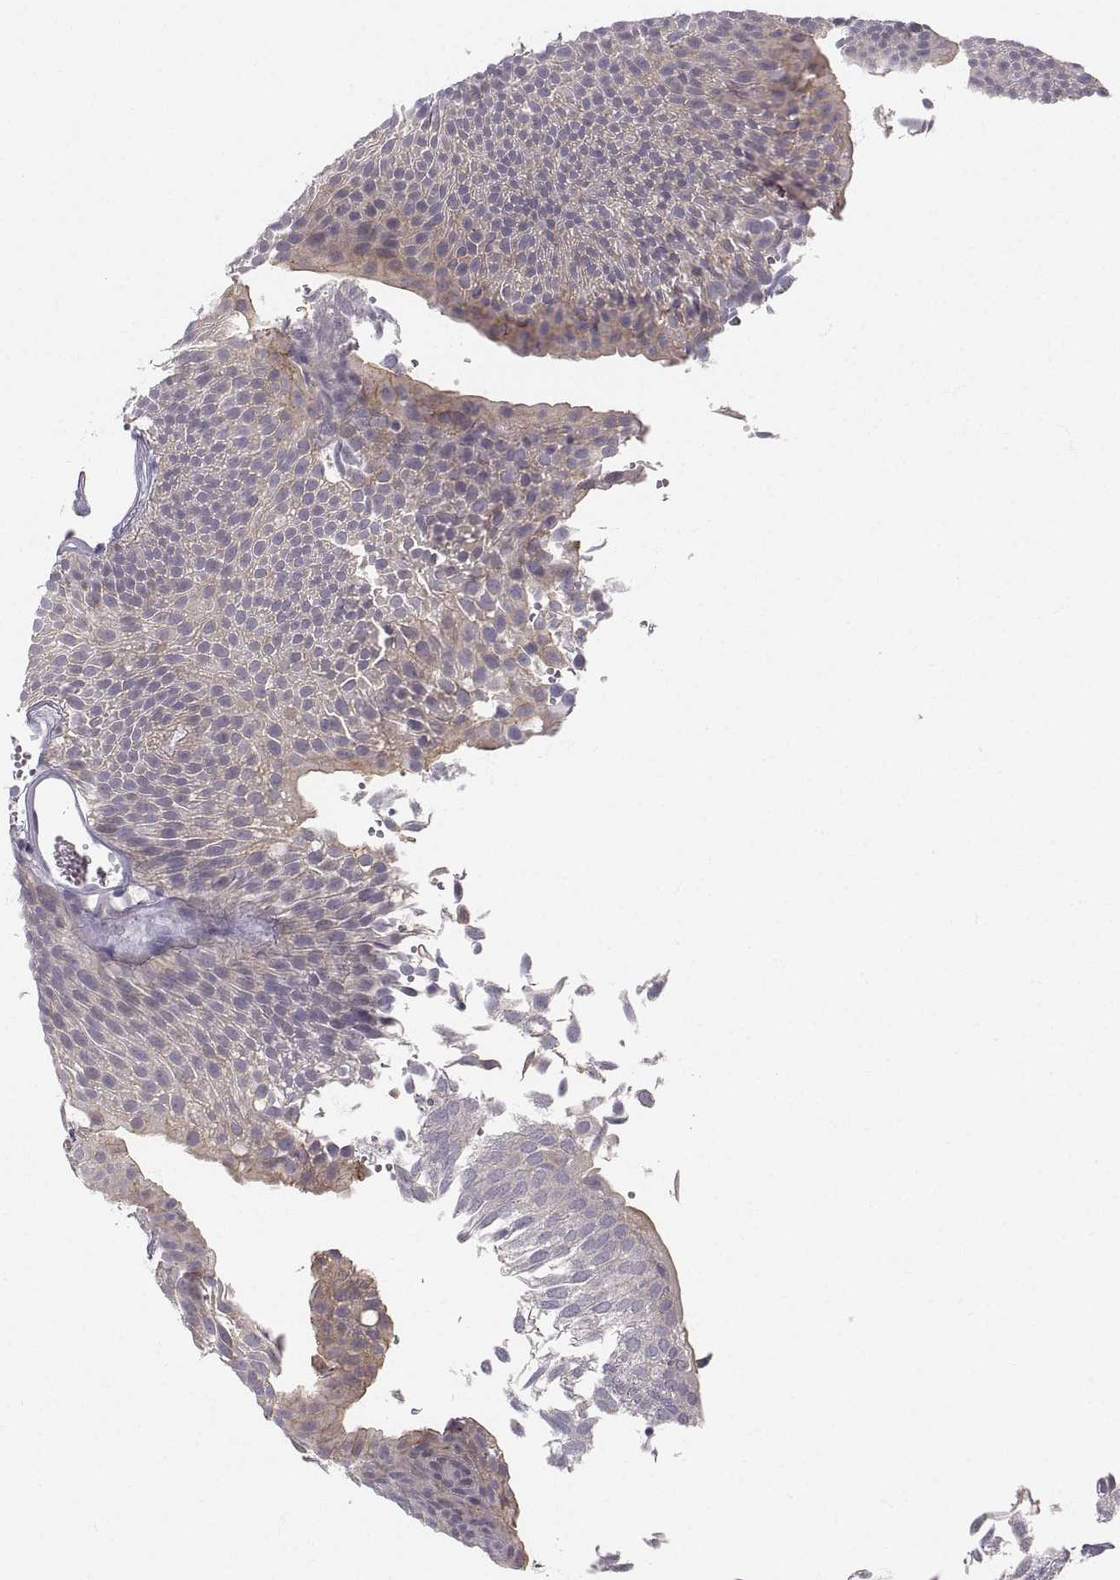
{"staining": {"intensity": "weak", "quantity": "<25%", "location": "cytoplasmic/membranous"}, "tissue": "urothelial cancer", "cell_type": "Tumor cells", "image_type": "cancer", "snomed": [{"axis": "morphology", "description": "Urothelial carcinoma, Low grade"}, {"axis": "topography", "description": "Urinary bladder"}], "caption": "An immunohistochemistry (IHC) photomicrograph of urothelial cancer is shown. There is no staining in tumor cells of urothelial cancer.", "gene": "ZNF185", "patient": {"sex": "male", "age": 52}}